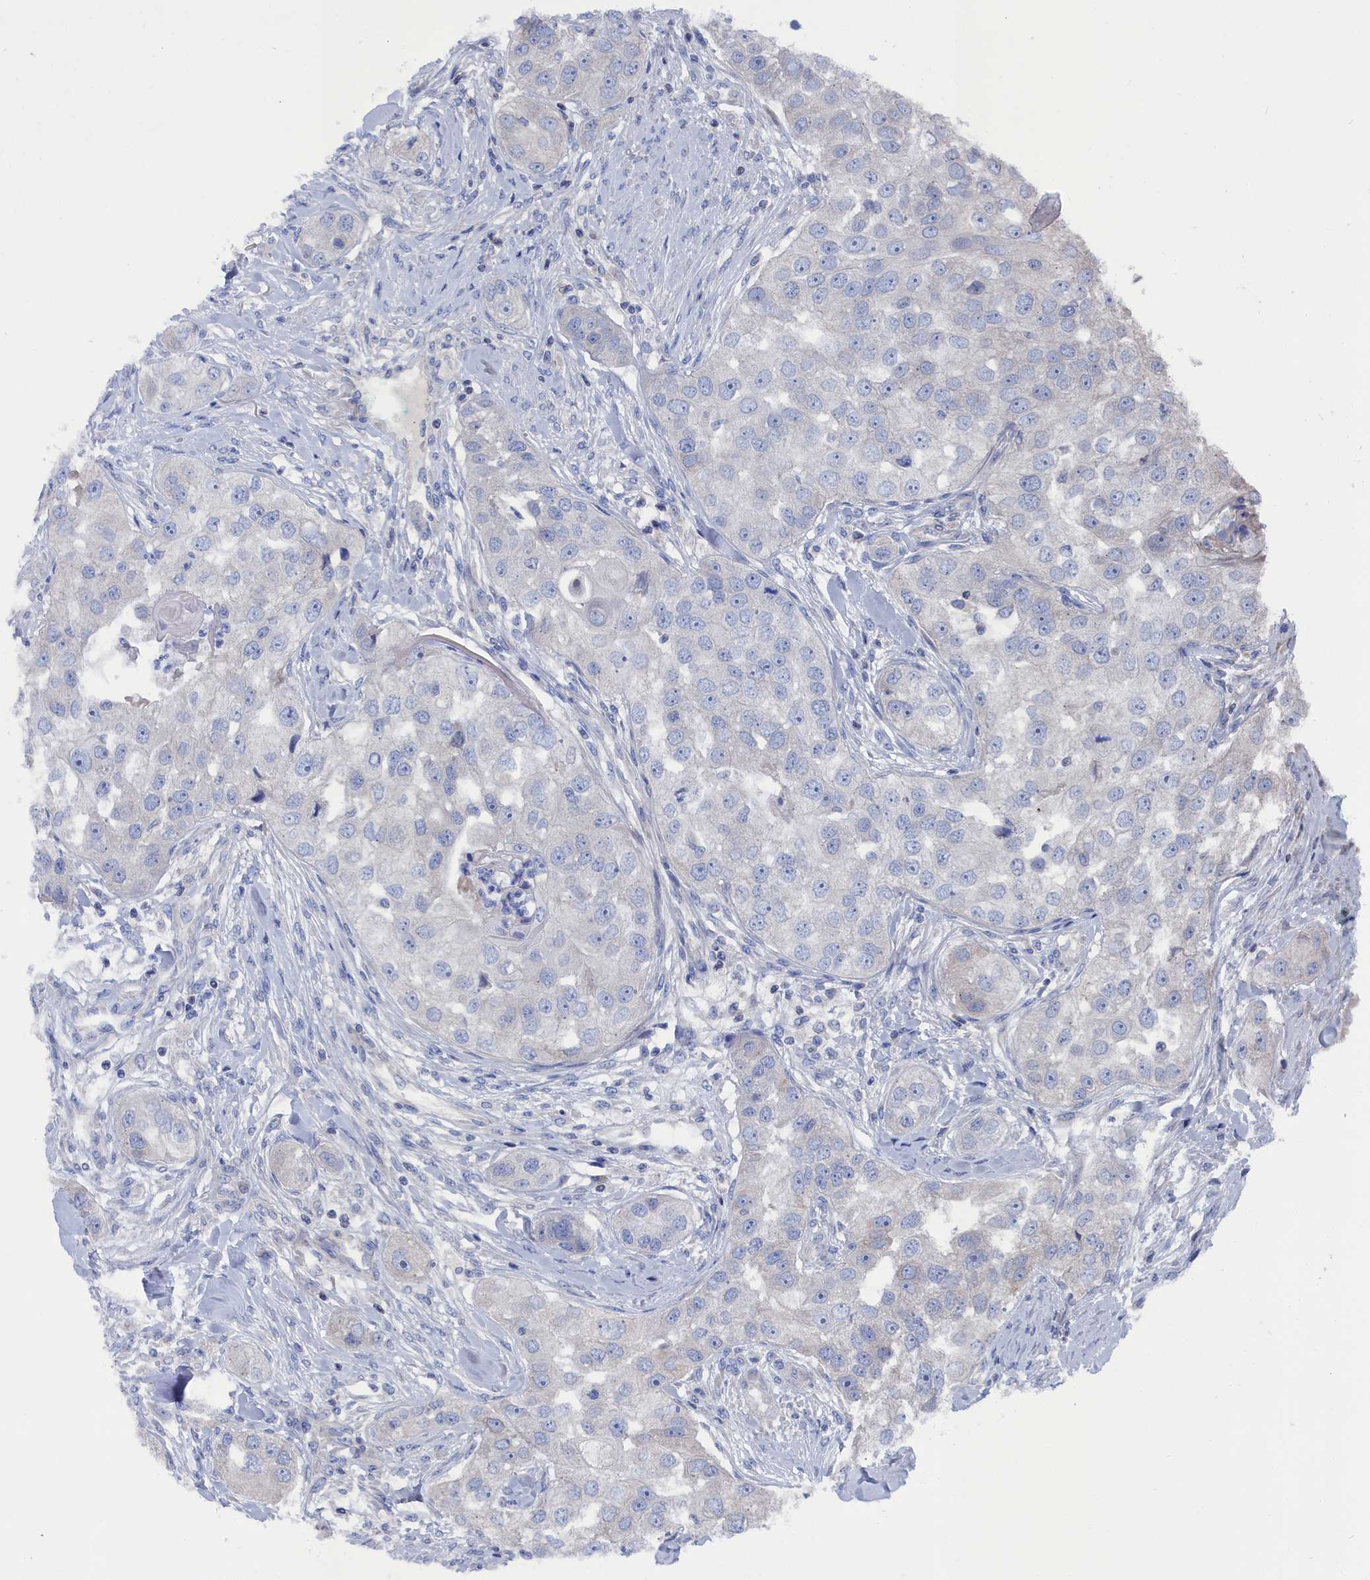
{"staining": {"intensity": "negative", "quantity": "none", "location": "none"}, "tissue": "head and neck cancer", "cell_type": "Tumor cells", "image_type": "cancer", "snomed": [{"axis": "morphology", "description": "Normal tissue, NOS"}, {"axis": "morphology", "description": "Squamous cell carcinoma, NOS"}, {"axis": "topography", "description": "Skeletal muscle"}, {"axis": "topography", "description": "Head-Neck"}], "caption": "DAB (3,3'-diaminobenzidine) immunohistochemical staining of human head and neck squamous cell carcinoma shows no significant positivity in tumor cells.", "gene": "CEND1", "patient": {"sex": "male", "age": 51}}